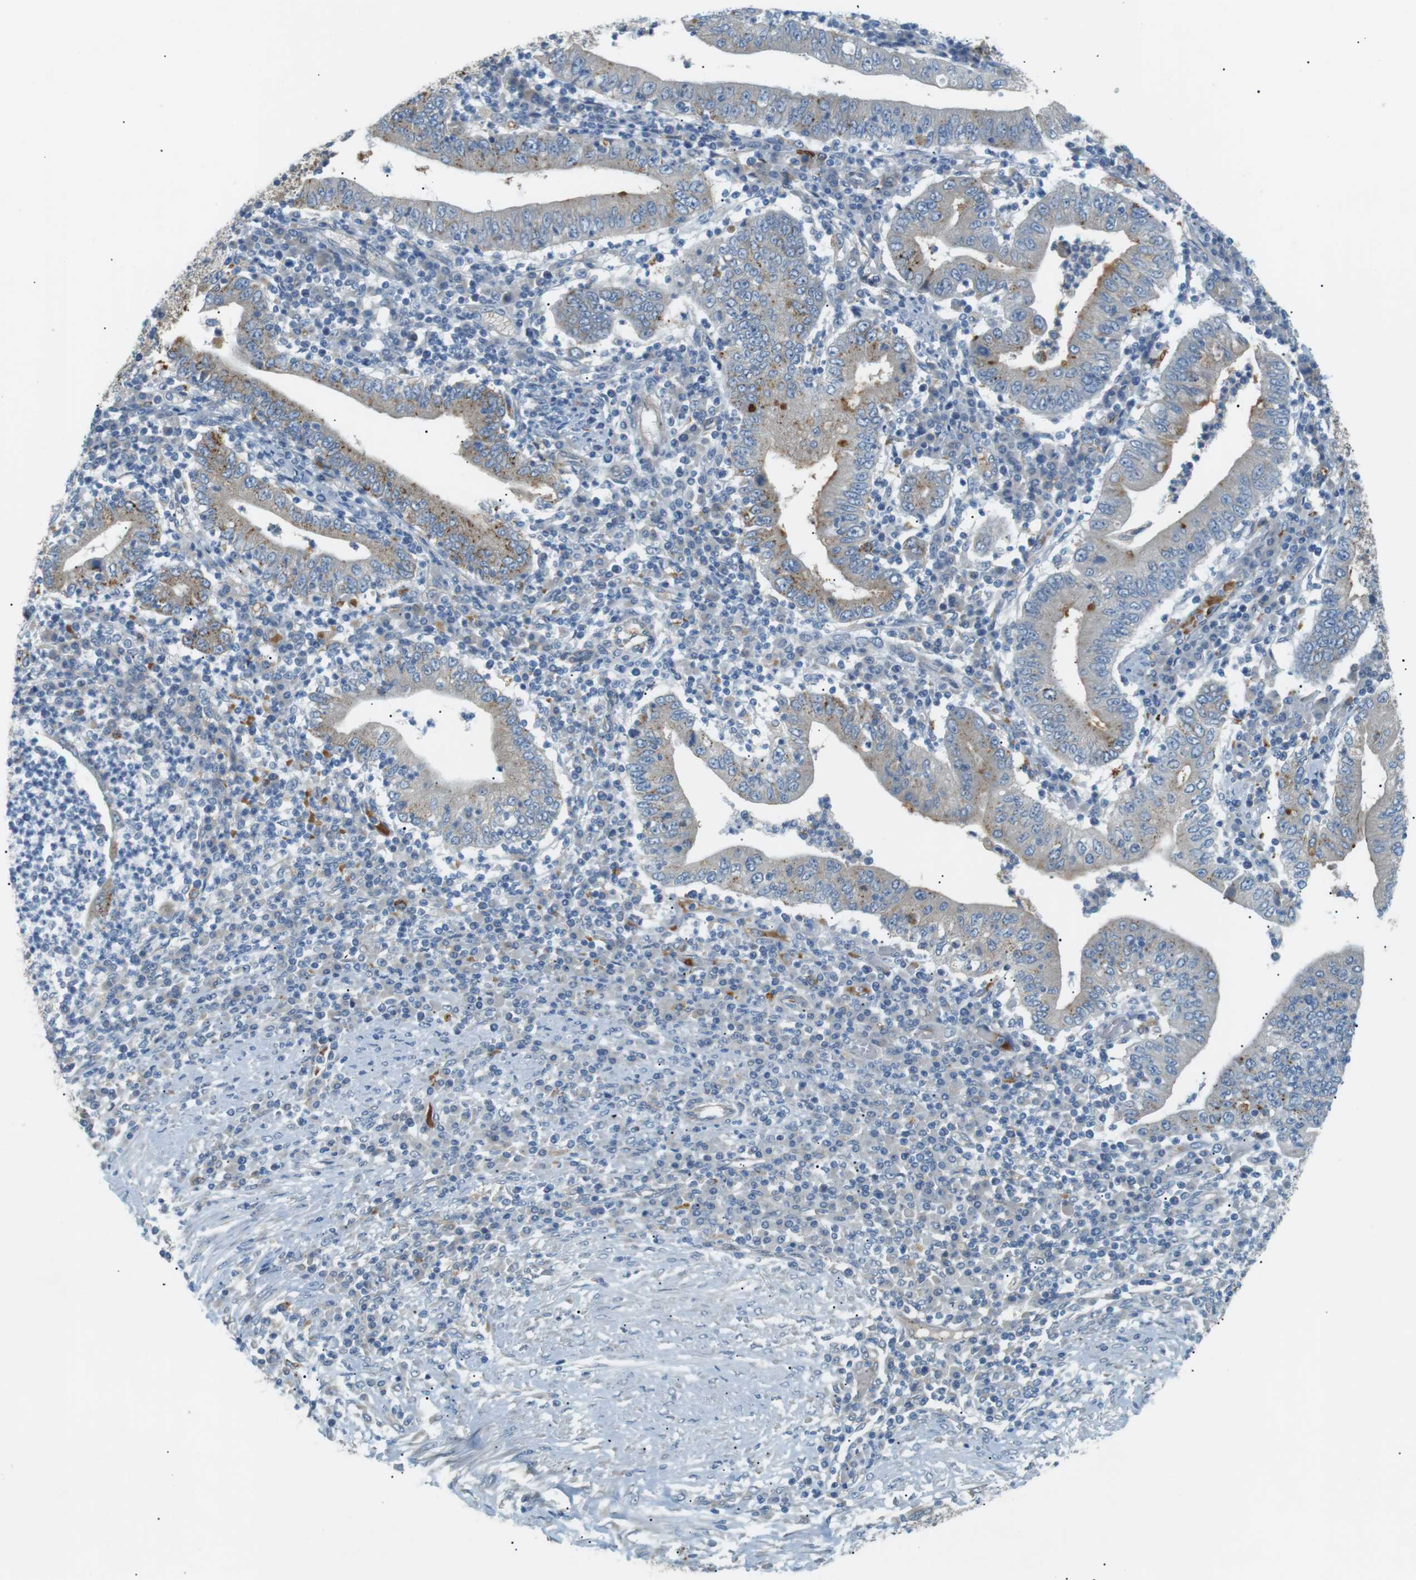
{"staining": {"intensity": "moderate", "quantity": "<25%", "location": "cytoplasmic/membranous"}, "tissue": "stomach cancer", "cell_type": "Tumor cells", "image_type": "cancer", "snomed": [{"axis": "morphology", "description": "Normal tissue, NOS"}, {"axis": "morphology", "description": "Adenocarcinoma, NOS"}, {"axis": "topography", "description": "Esophagus"}, {"axis": "topography", "description": "Stomach, upper"}, {"axis": "topography", "description": "Peripheral nerve tissue"}], "caption": "This is an image of immunohistochemistry staining of adenocarcinoma (stomach), which shows moderate expression in the cytoplasmic/membranous of tumor cells.", "gene": "B4GALNT2", "patient": {"sex": "male", "age": 62}}